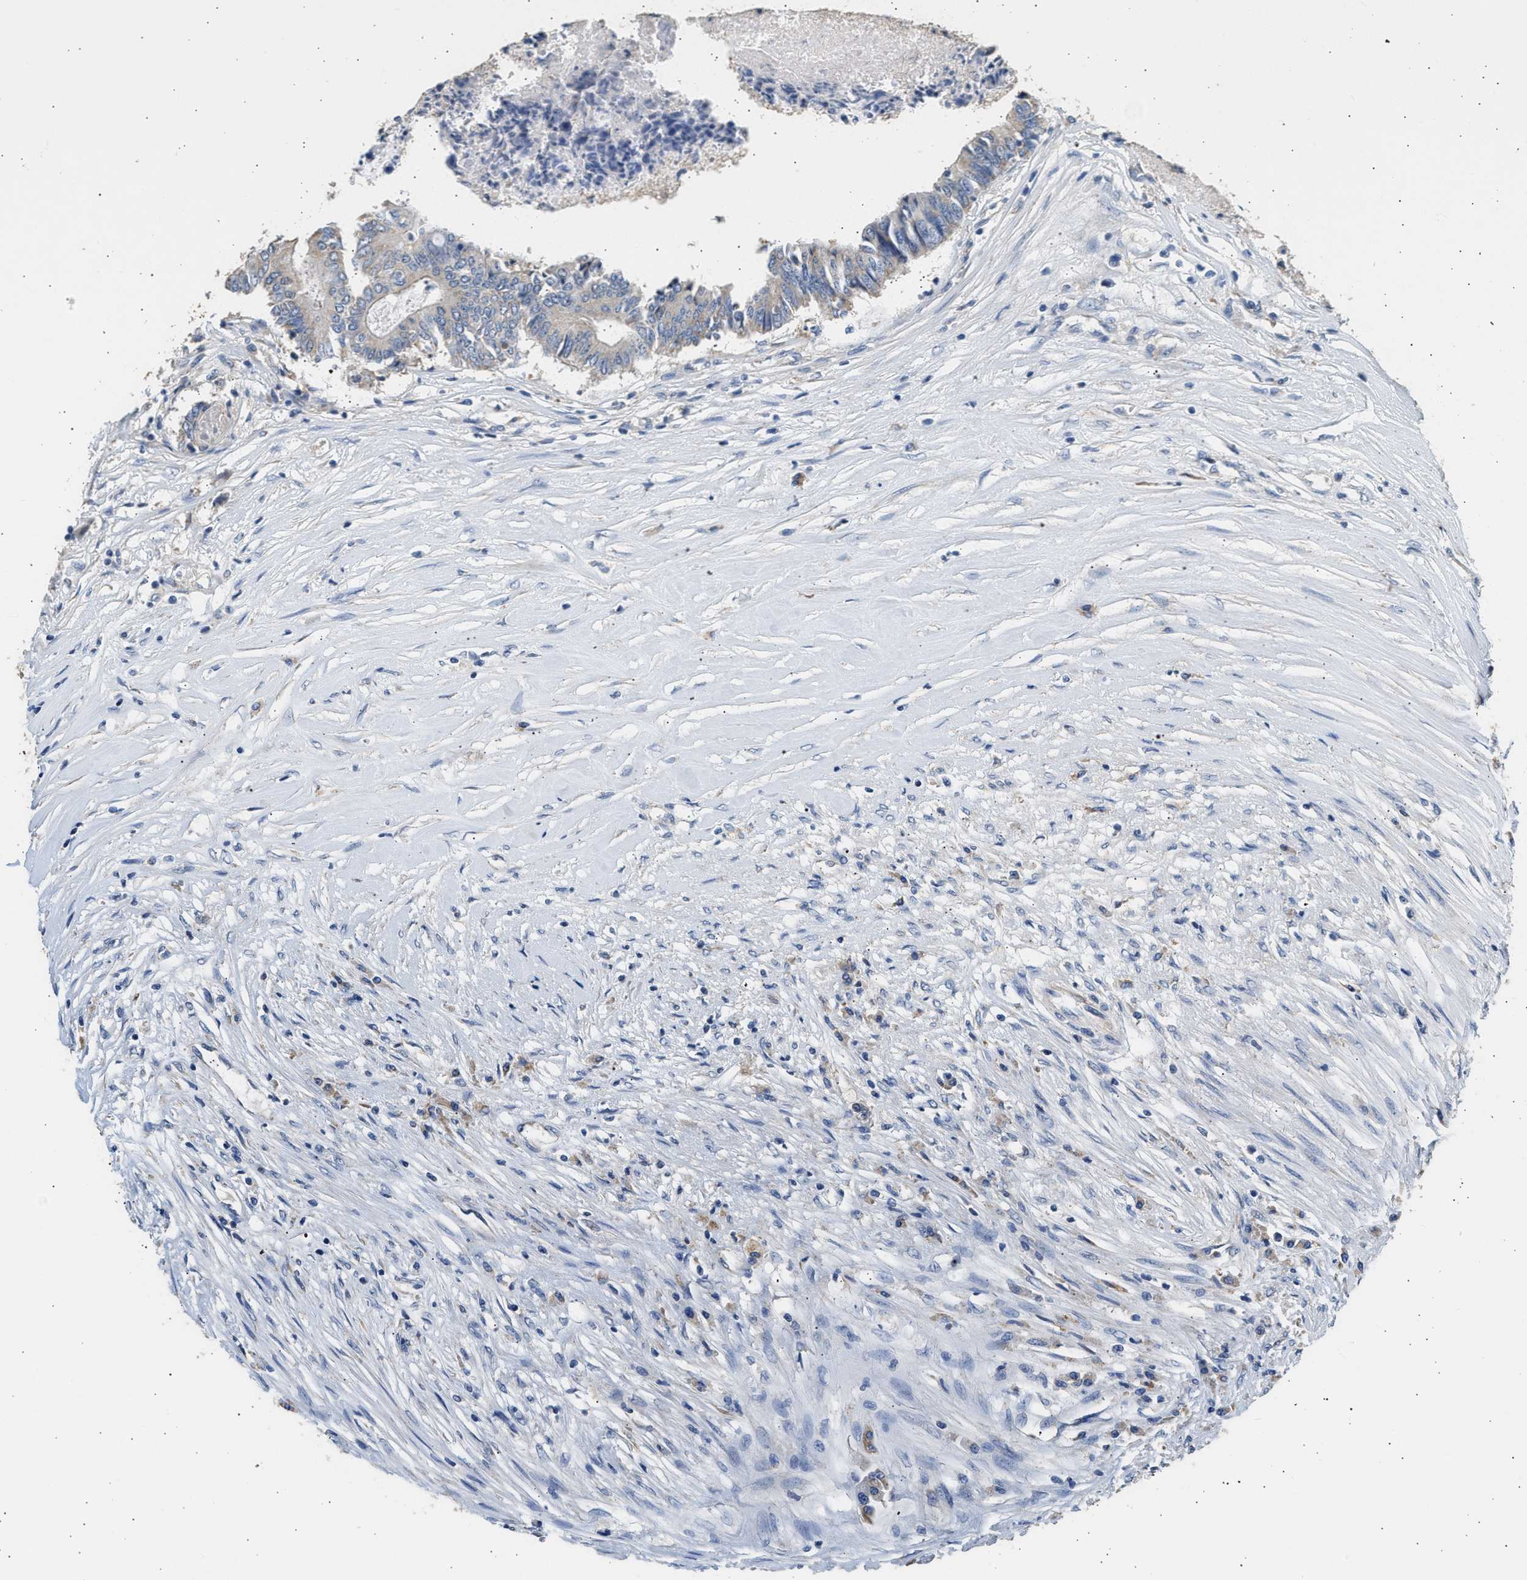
{"staining": {"intensity": "negative", "quantity": "none", "location": "none"}, "tissue": "colorectal cancer", "cell_type": "Tumor cells", "image_type": "cancer", "snomed": [{"axis": "morphology", "description": "Adenocarcinoma, NOS"}, {"axis": "topography", "description": "Rectum"}], "caption": "Colorectal adenocarcinoma was stained to show a protein in brown. There is no significant staining in tumor cells.", "gene": "WDR31", "patient": {"sex": "male", "age": 63}}